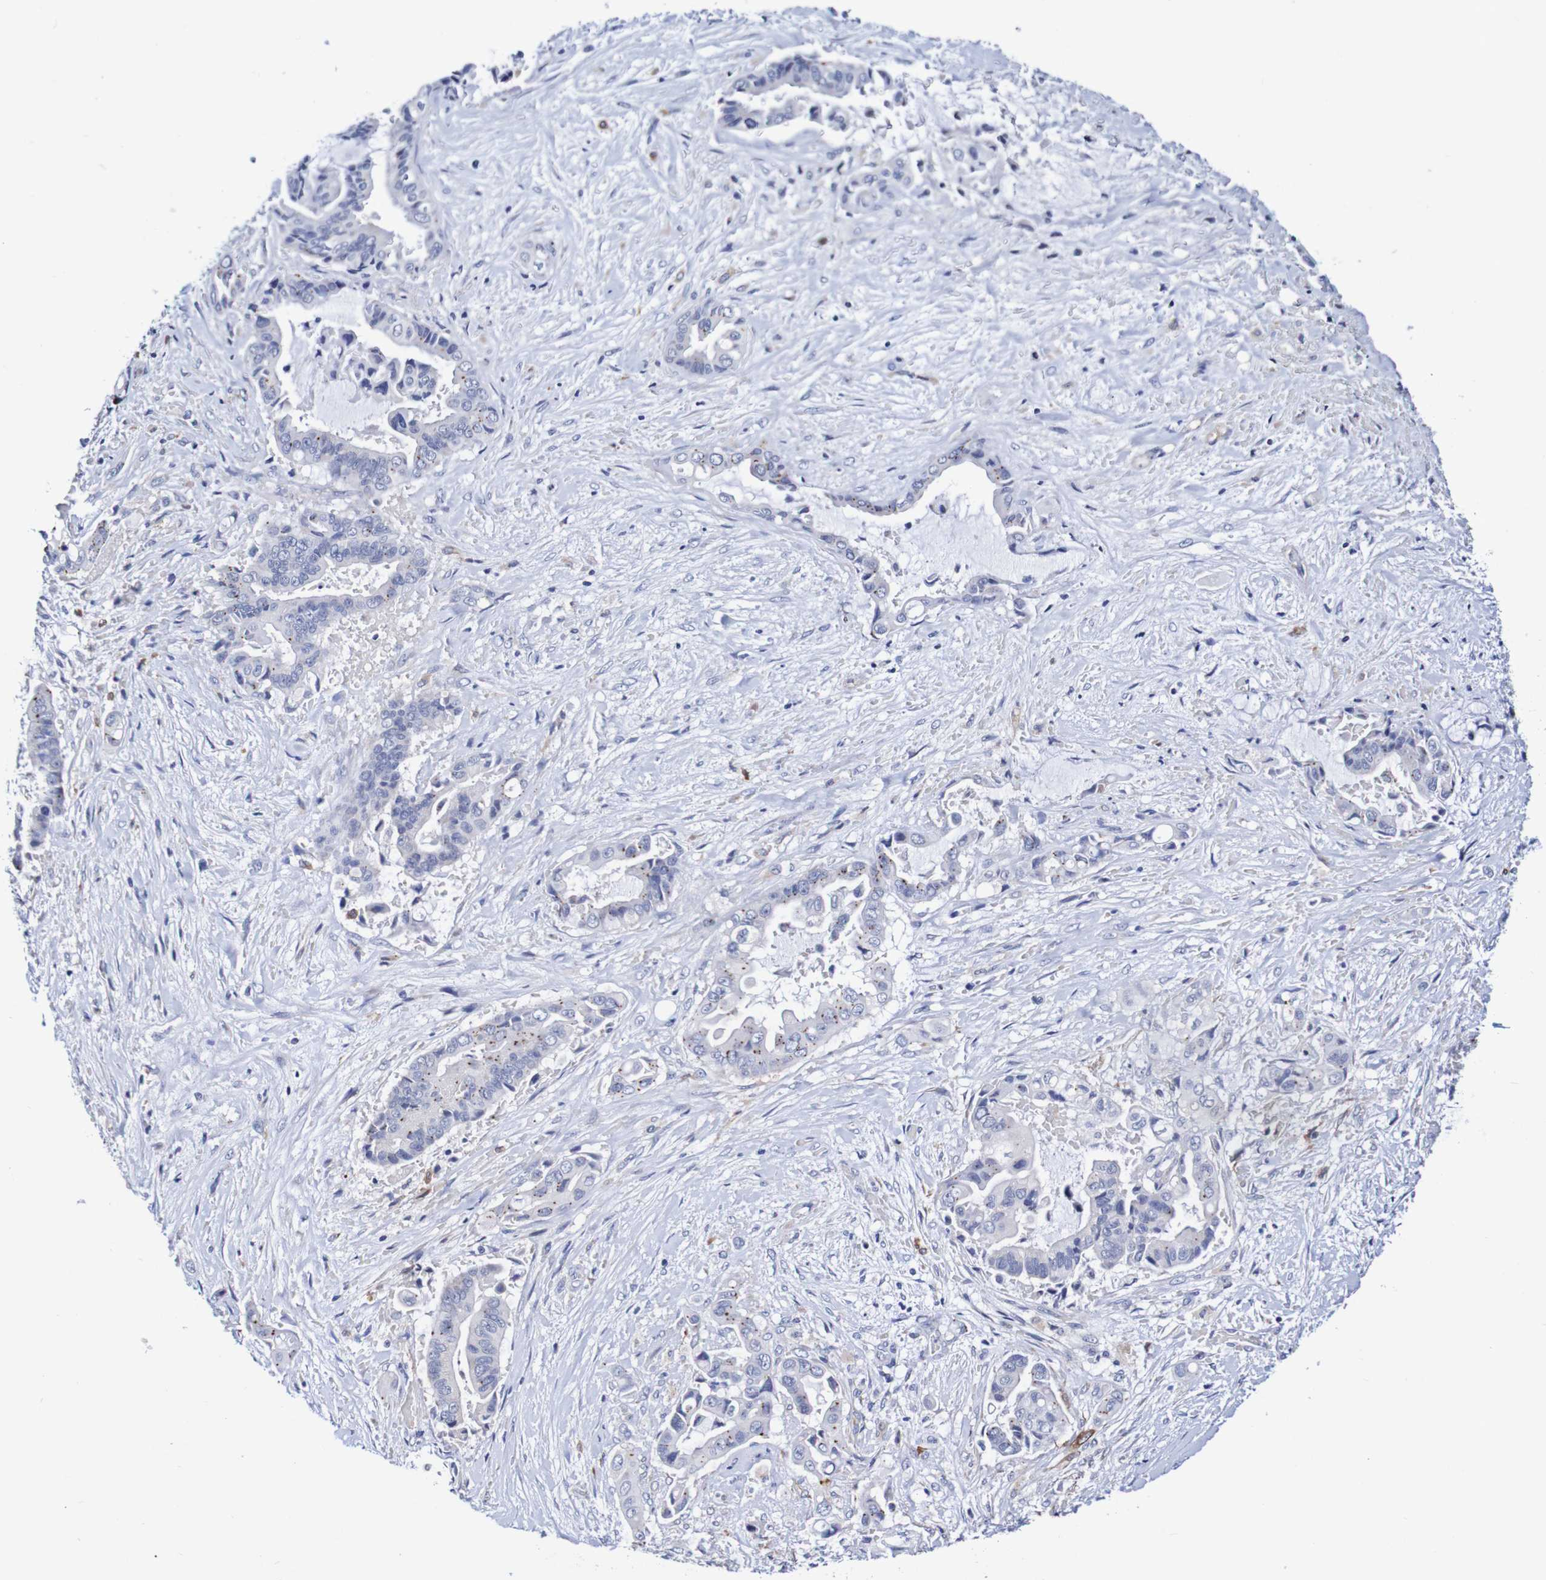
{"staining": {"intensity": "negative", "quantity": "none", "location": "none"}, "tissue": "liver cancer", "cell_type": "Tumor cells", "image_type": "cancer", "snomed": [{"axis": "morphology", "description": "Cholangiocarcinoma"}, {"axis": "topography", "description": "Liver"}], "caption": "There is no significant positivity in tumor cells of liver cholangiocarcinoma.", "gene": "SEZ6", "patient": {"sex": "female", "age": 61}}